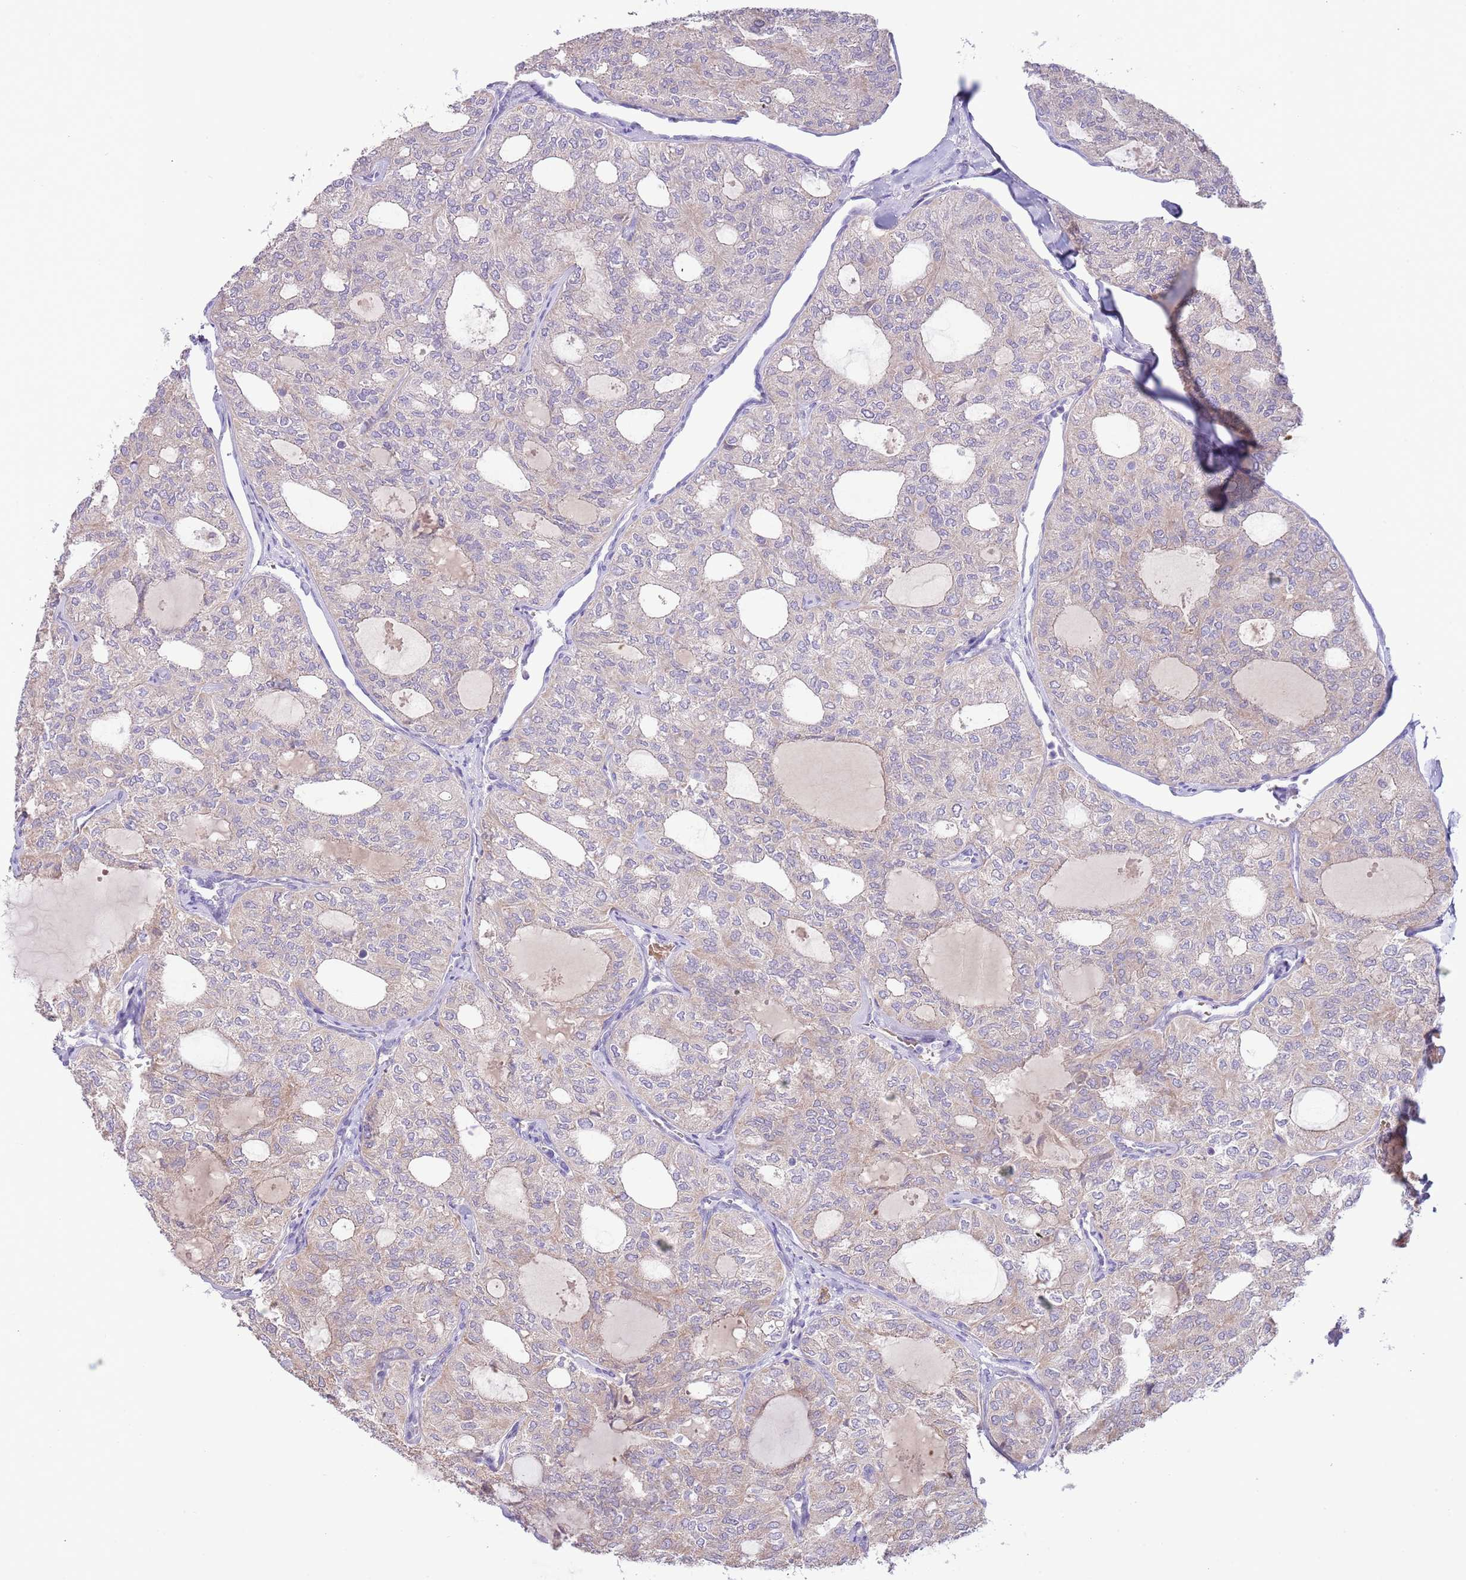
{"staining": {"intensity": "weak", "quantity": "<25%", "location": "cytoplasmic/membranous"}, "tissue": "thyroid cancer", "cell_type": "Tumor cells", "image_type": "cancer", "snomed": [{"axis": "morphology", "description": "Follicular adenoma carcinoma, NOS"}, {"axis": "topography", "description": "Thyroid gland"}], "caption": "Thyroid follicular adenoma carcinoma was stained to show a protein in brown. There is no significant expression in tumor cells.", "gene": "AP1S2", "patient": {"sex": "male", "age": 75}}